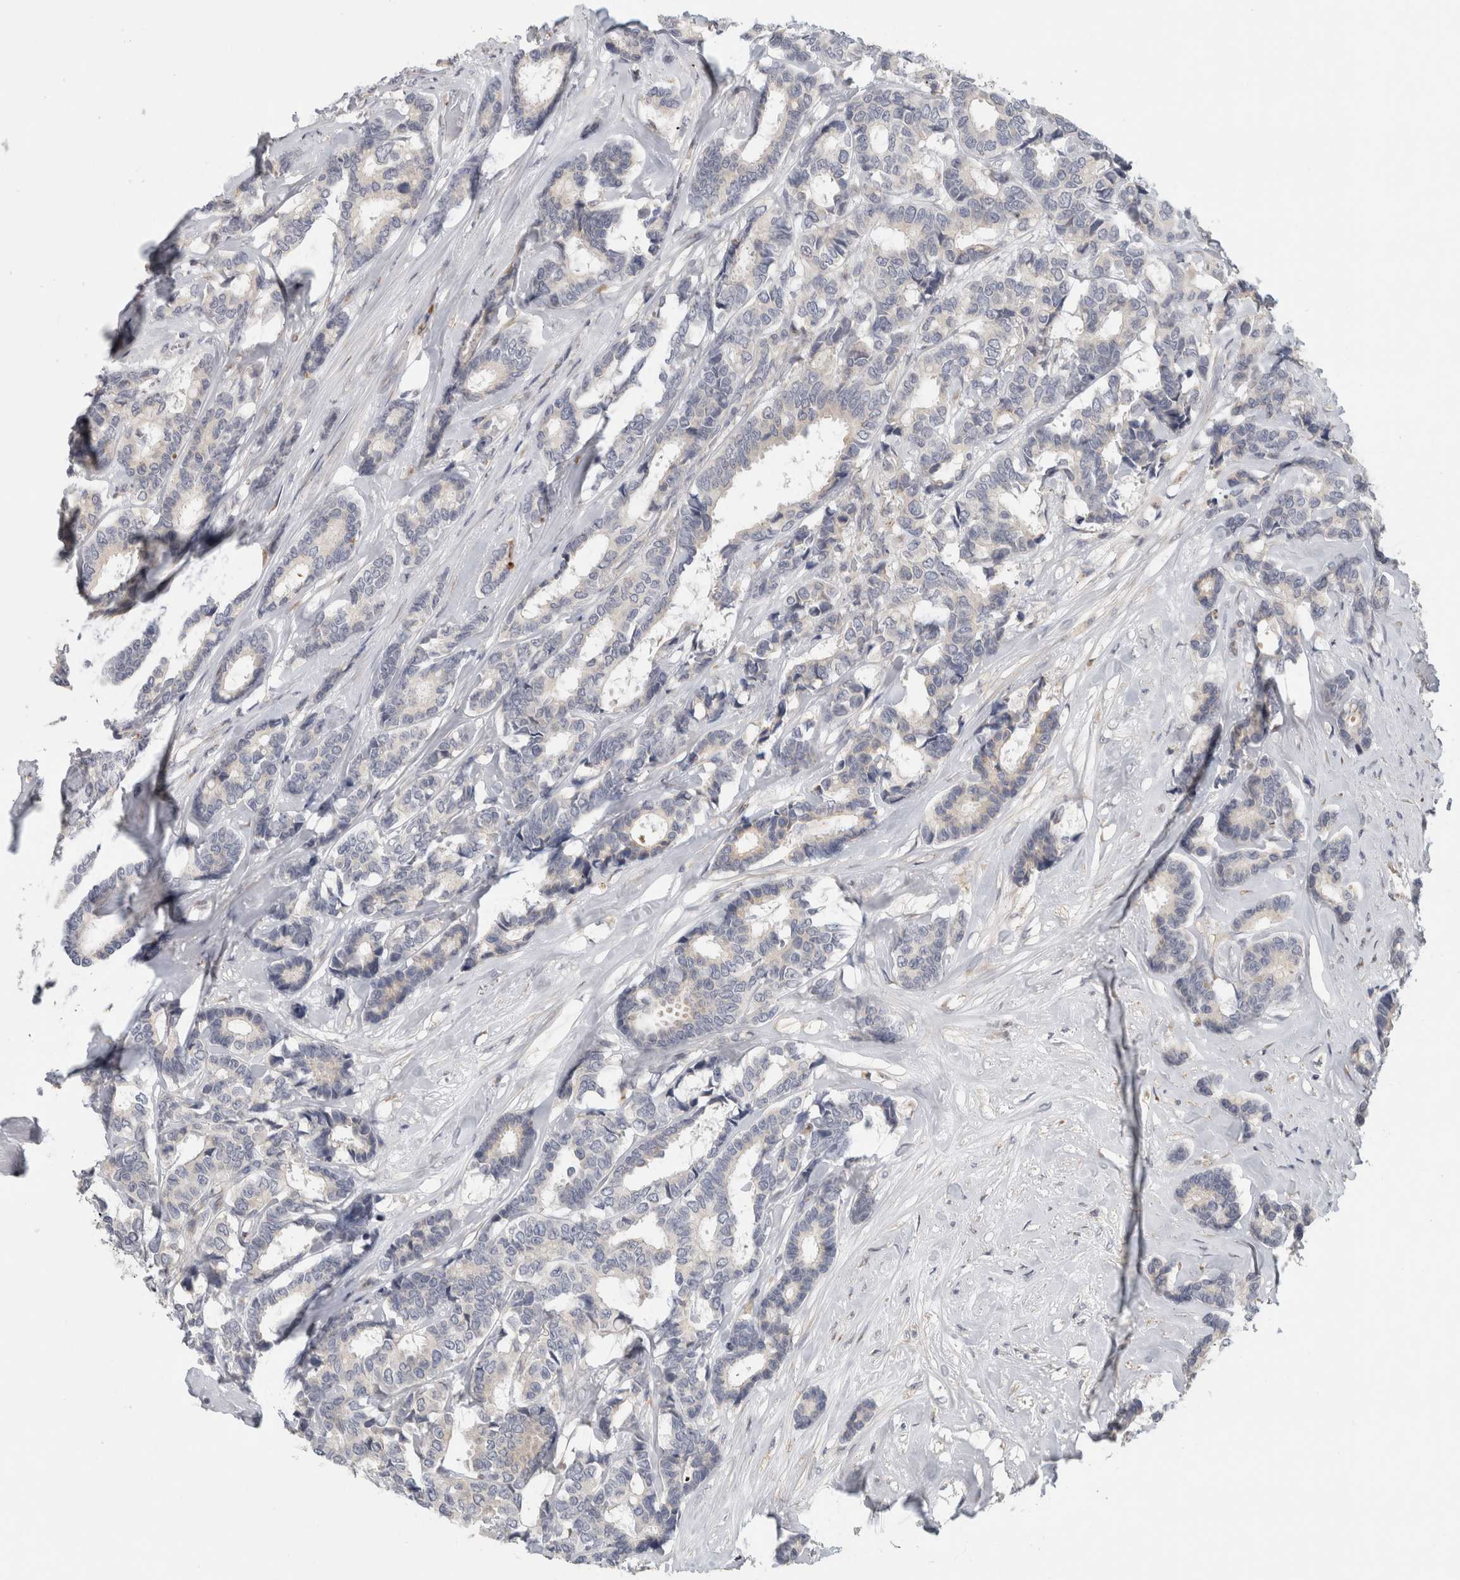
{"staining": {"intensity": "weak", "quantity": "<25%", "location": "cytoplasmic/membranous"}, "tissue": "breast cancer", "cell_type": "Tumor cells", "image_type": "cancer", "snomed": [{"axis": "morphology", "description": "Duct carcinoma"}, {"axis": "topography", "description": "Breast"}], "caption": "The micrograph exhibits no significant expression in tumor cells of breast cancer. The staining is performed using DAB brown chromogen with nuclei counter-stained in using hematoxylin.", "gene": "MGAT1", "patient": {"sex": "female", "age": 87}}